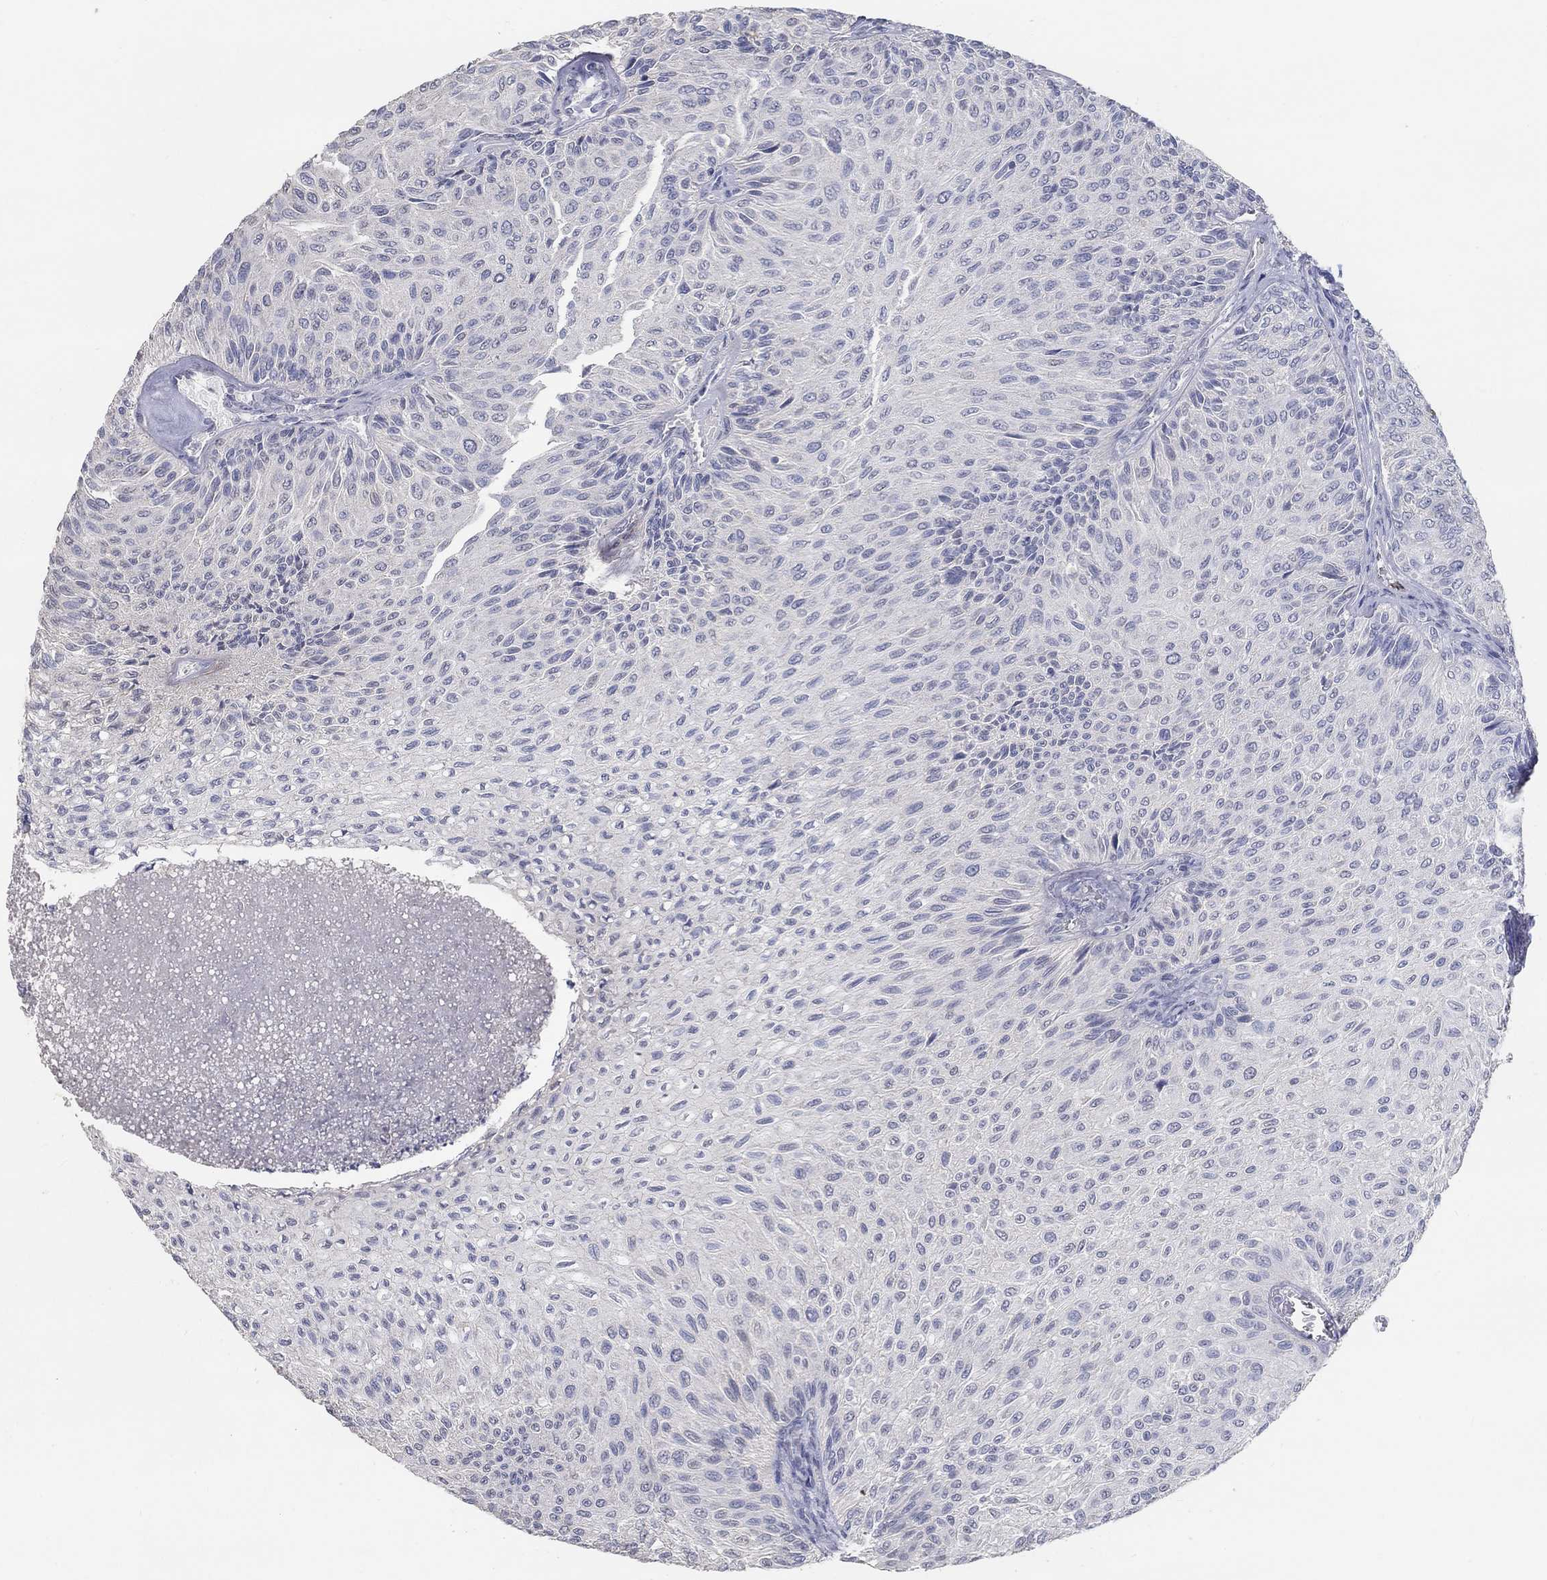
{"staining": {"intensity": "negative", "quantity": "none", "location": "none"}, "tissue": "urothelial cancer", "cell_type": "Tumor cells", "image_type": "cancer", "snomed": [{"axis": "morphology", "description": "Urothelial carcinoma, Low grade"}, {"axis": "topography", "description": "Urinary bladder"}], "caption": "An immunohistochemistry micrograph of urothelial cancer is shown. There is no staining in tumor cells of urothelial cancer.", "gene": "FGF2", "patient": {"sex": "male", "age": 78}}